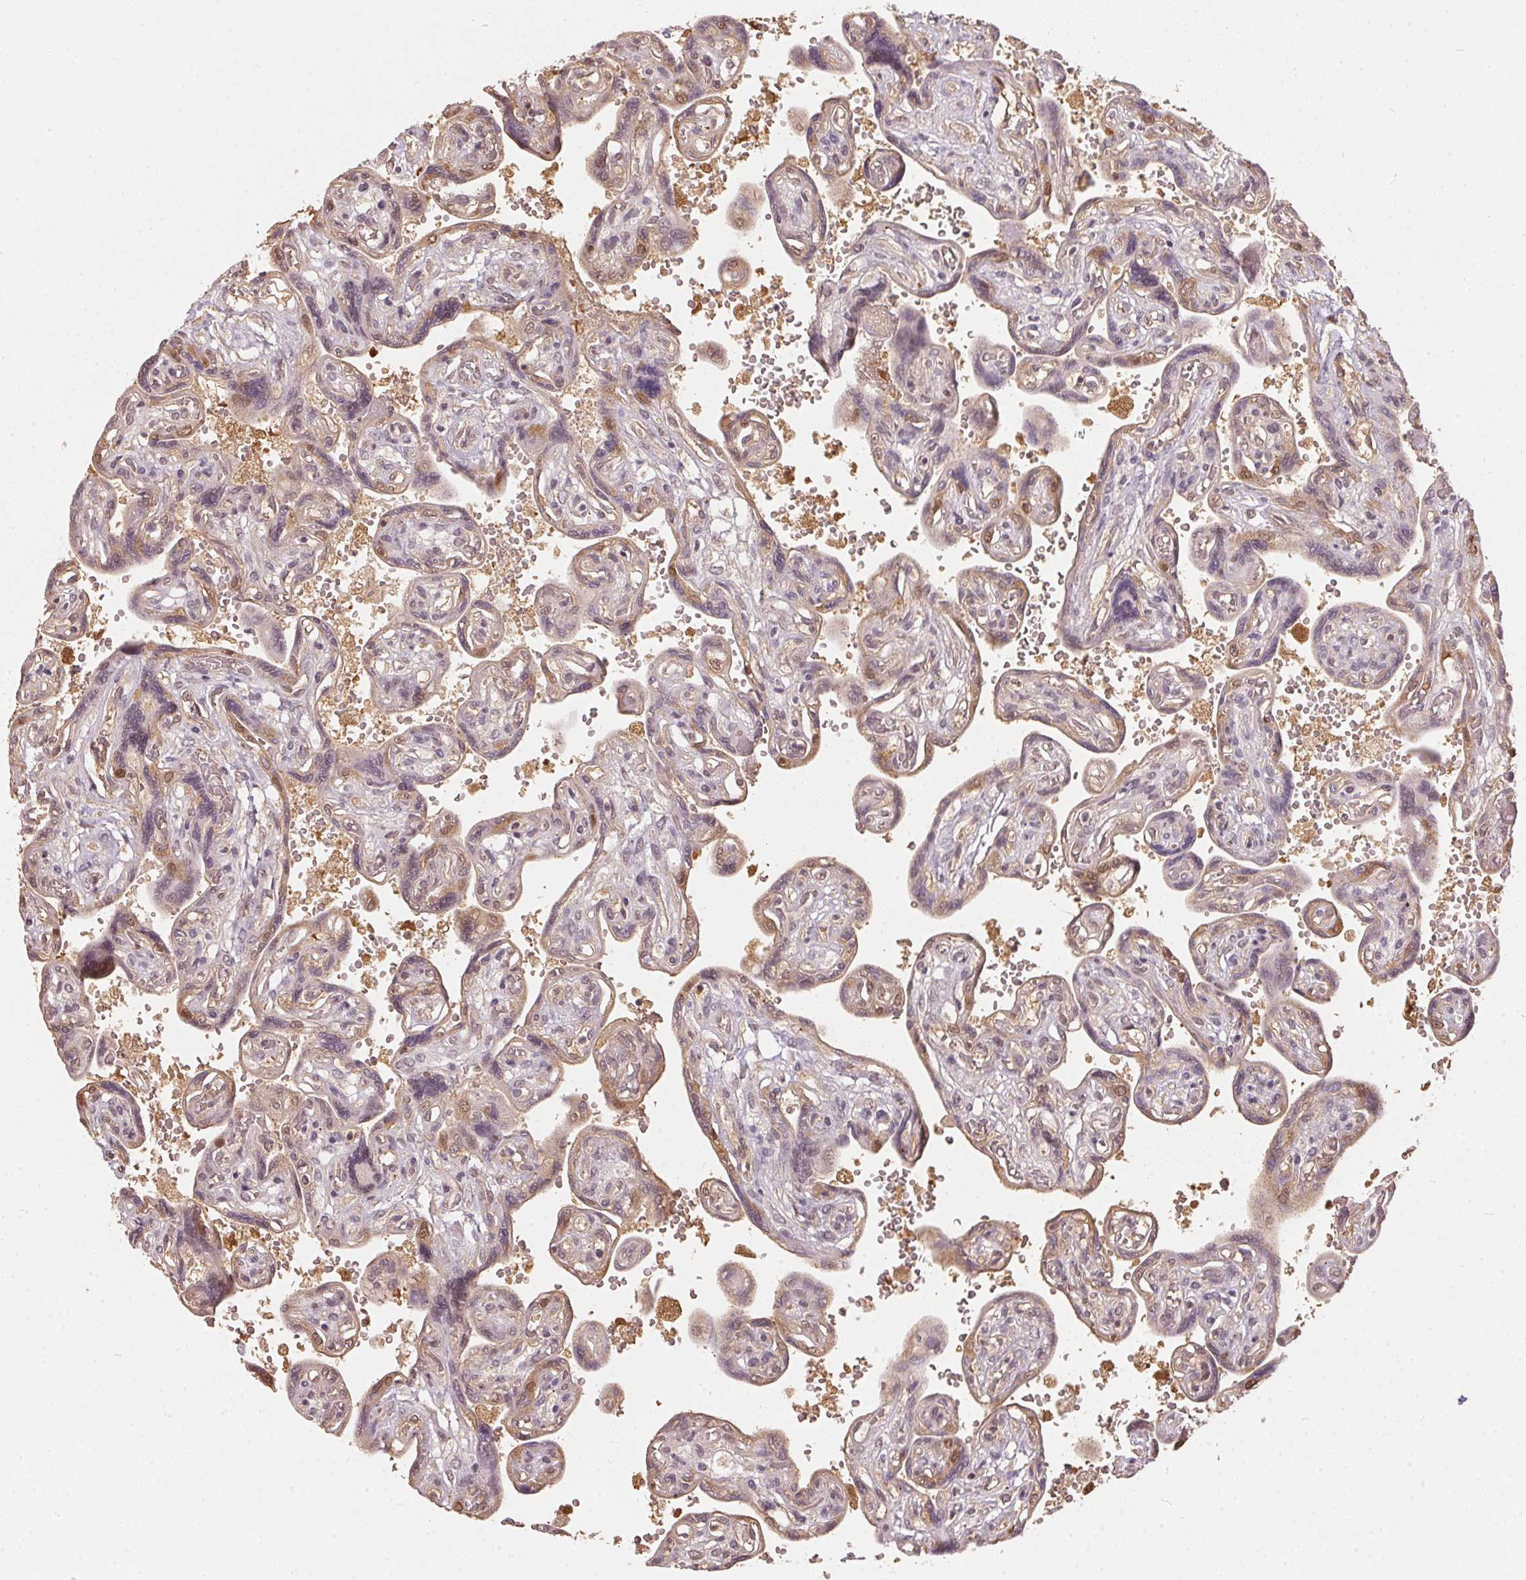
{"staining": {"intensity": "negative", "quantity": "none", "location": "none"}, "tissue": "placenta", "cell_type": "Decidual cells", "image_type": "normal", "snomed": [{"axis": "morphology", "description": "Normal tissue, NOS"}, {"axis": "topography", "description": "Placenta"}], "caption": "DAB (3,3'-diaminobenzidine) immunohistochemical staining of normal placenta displays no significant positivity in decidual cells.", "gene": "BLMH", "patient": {"sex": "female", "age": 32}}